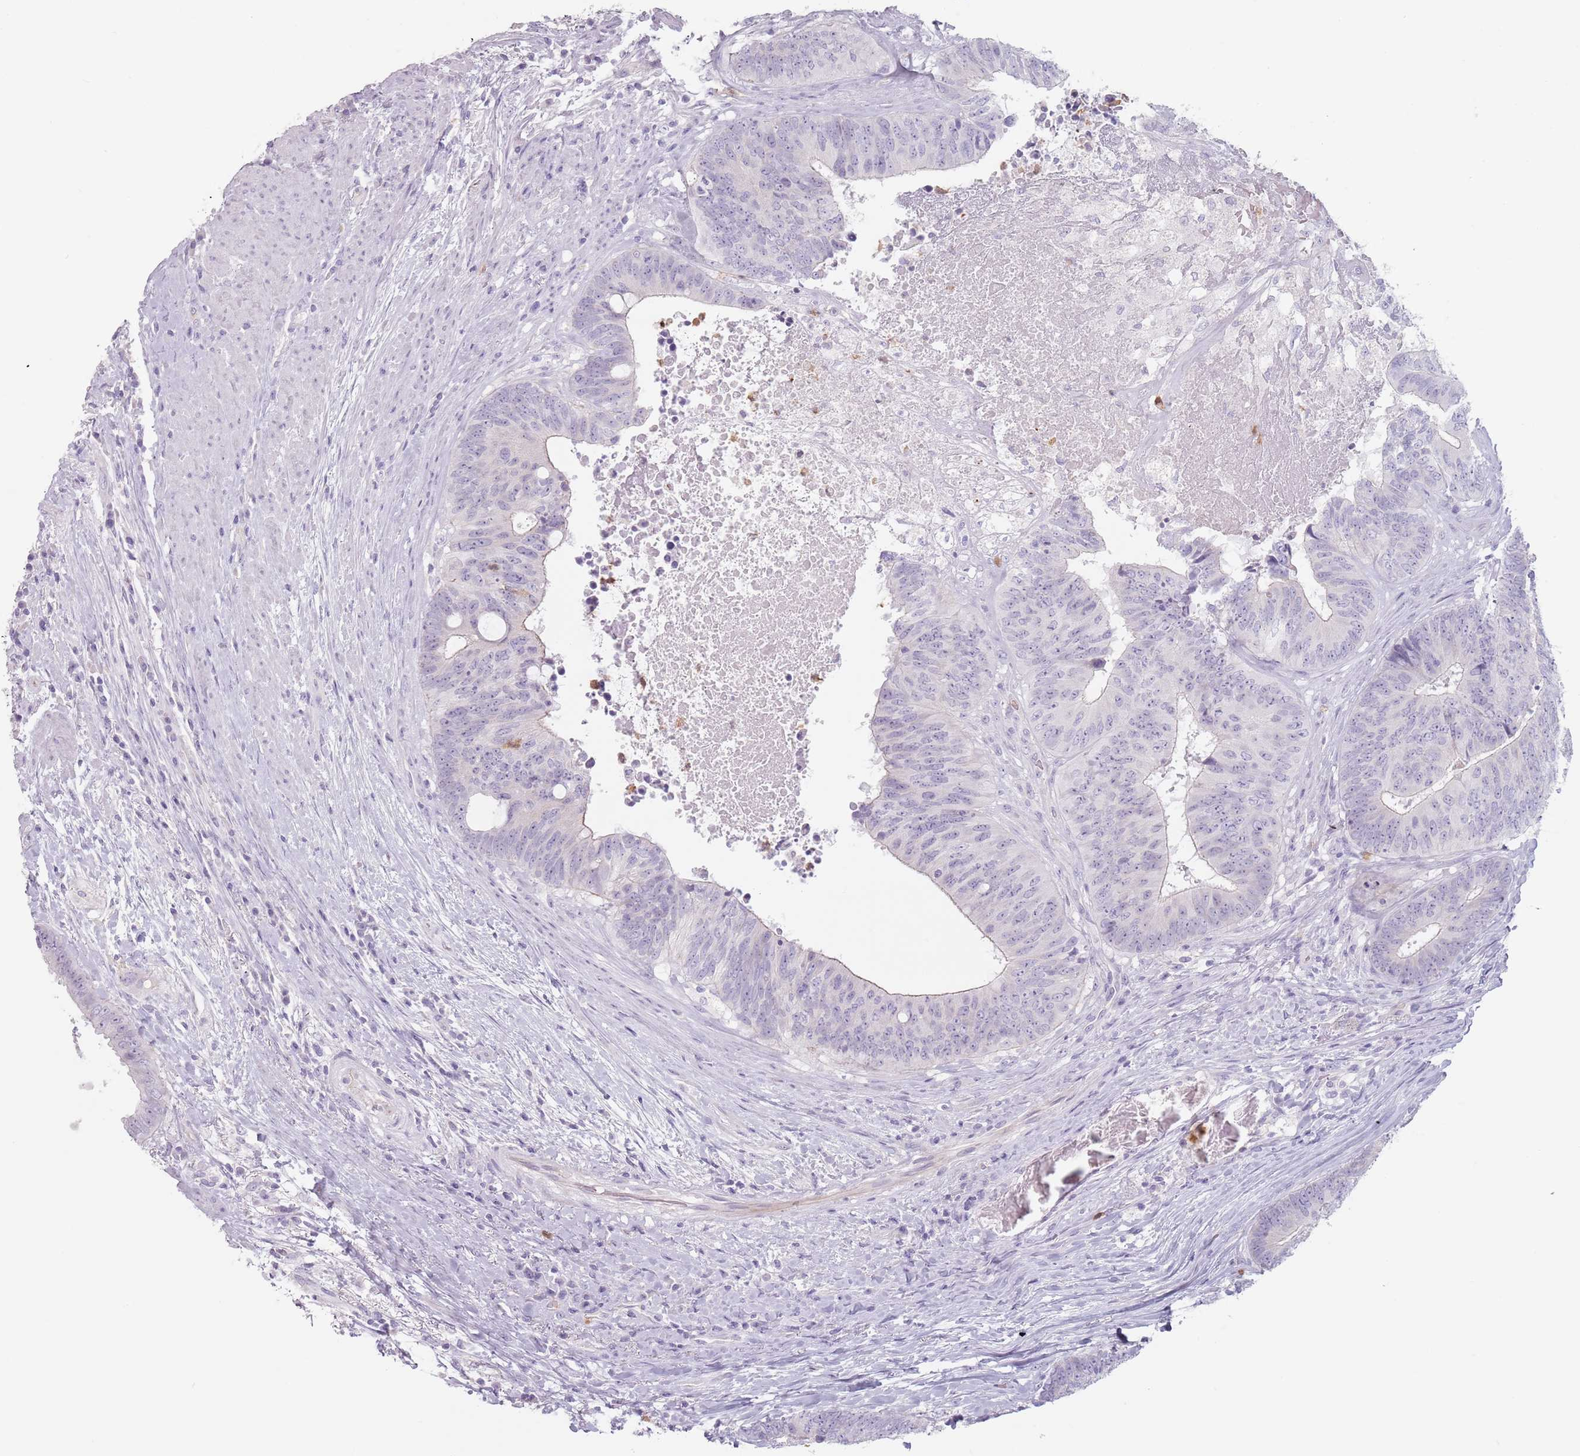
{"staining": {"intensity": "negative", "quantity": "none", "location": "none"}, "tissue": "colorectal cancer", "cell_type": "Tumor cells", "image_type": "cancer", "snomed": [{"axis": "morphology", "description": "Adenocarcinoma, NOS"}, {"axis": "topography", "description": "Rectum"}], "caption": "Tumor cells are negative for brown protein staining in colorectal cancer.", "gene": "ZNF584", "patient": {"sex": "male", "age": 72}}